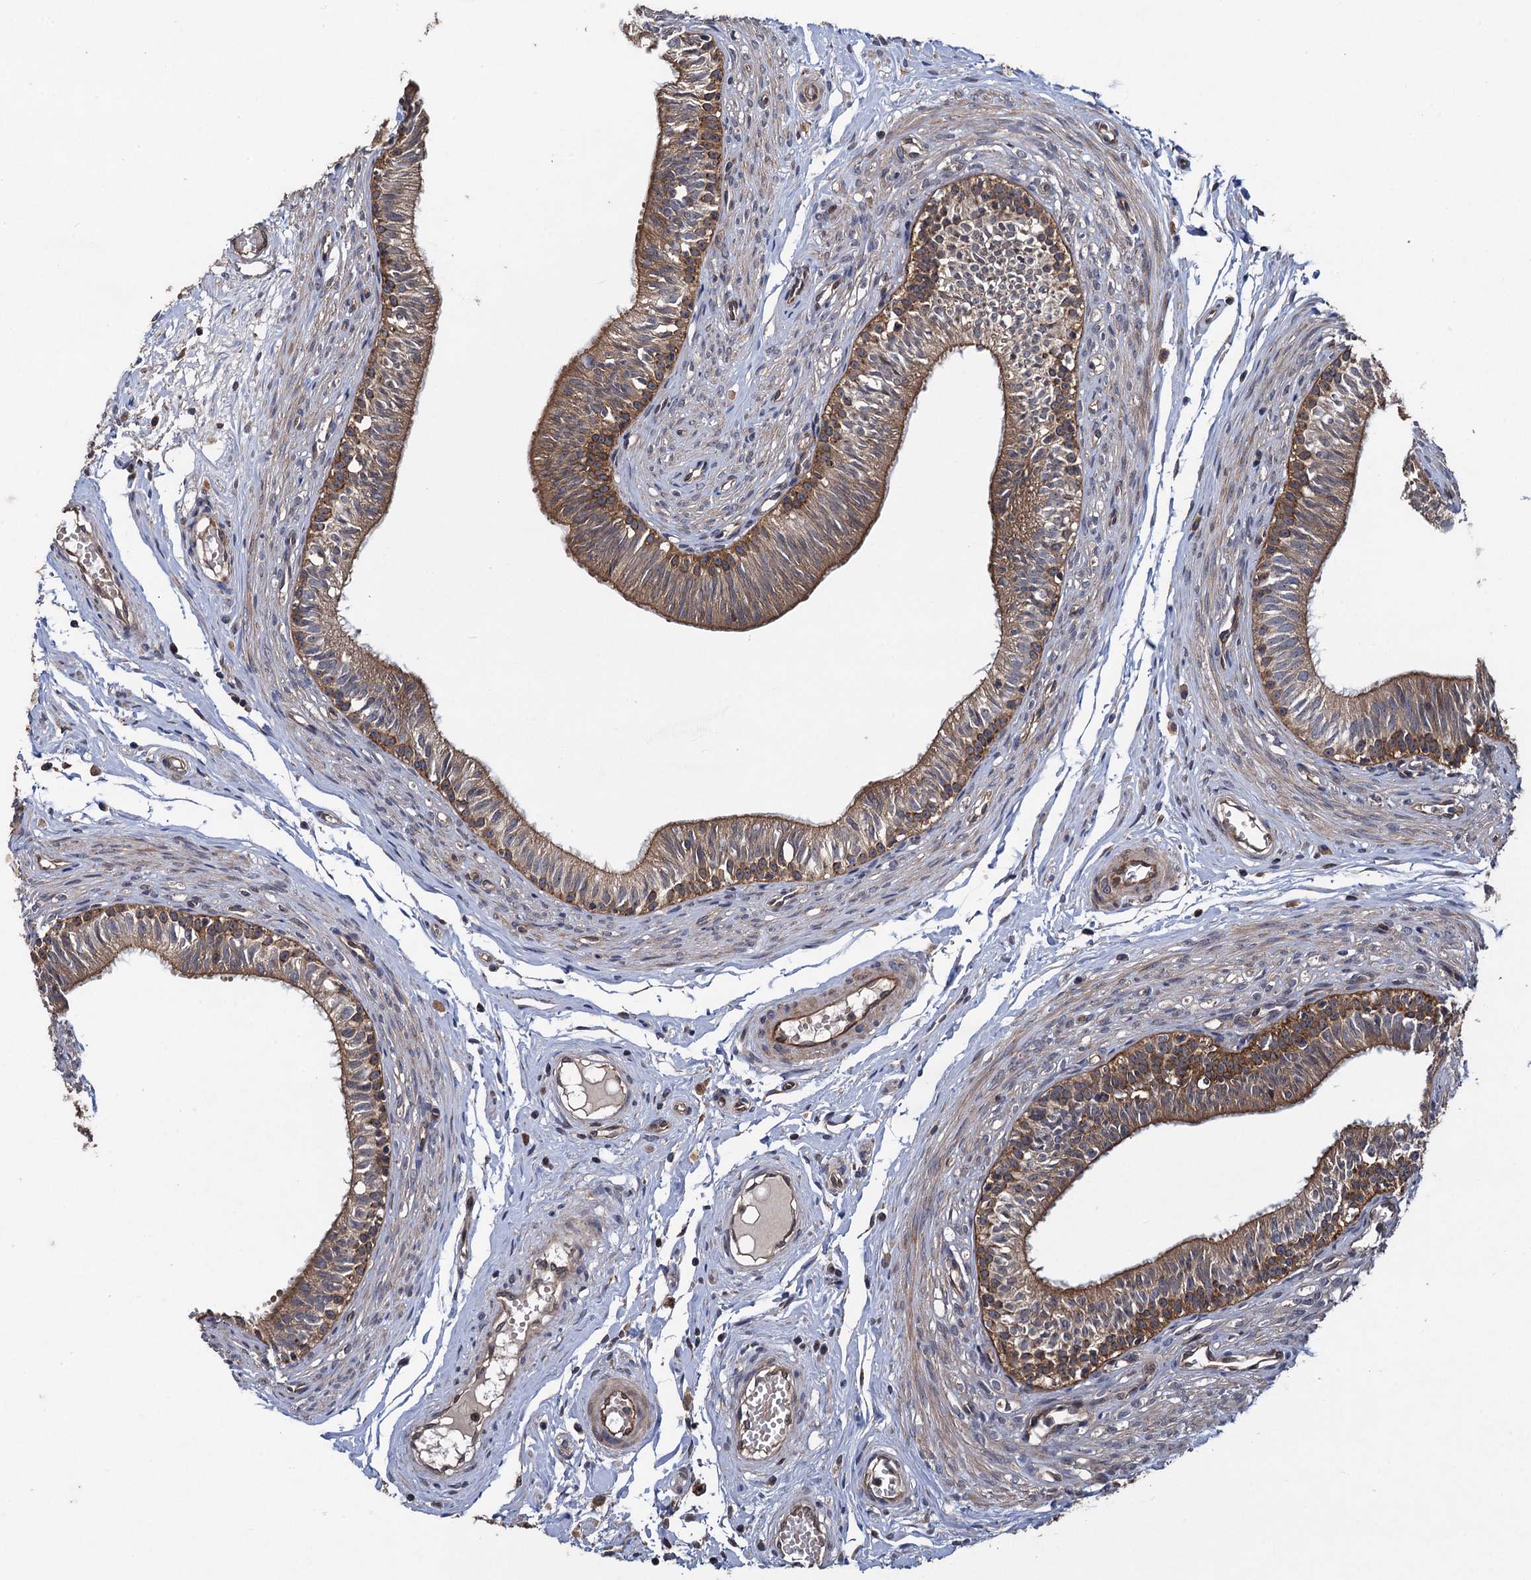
{"staining": {"intensity": "moderate", "quantity": ">75%", "location": "cytoplasmic/membranous"}, "tissue": "epididymis", "cell_type": "Glandular cells", "image_type": "normal", "snomed": [{"axis": "morphology", "description": "Normal tissue, NOS"}, {"axis": "topography", "description": "Epididymis, spermatic cord, NOS"}], "caption": "Glandular cells reveal medium levels of moderate cytoplasmic/membranous staining in approximately >75% of cells in unremarkable epididymis.", "gene": "HAUS1", "patient": {"sex": "male", "age": 22}}